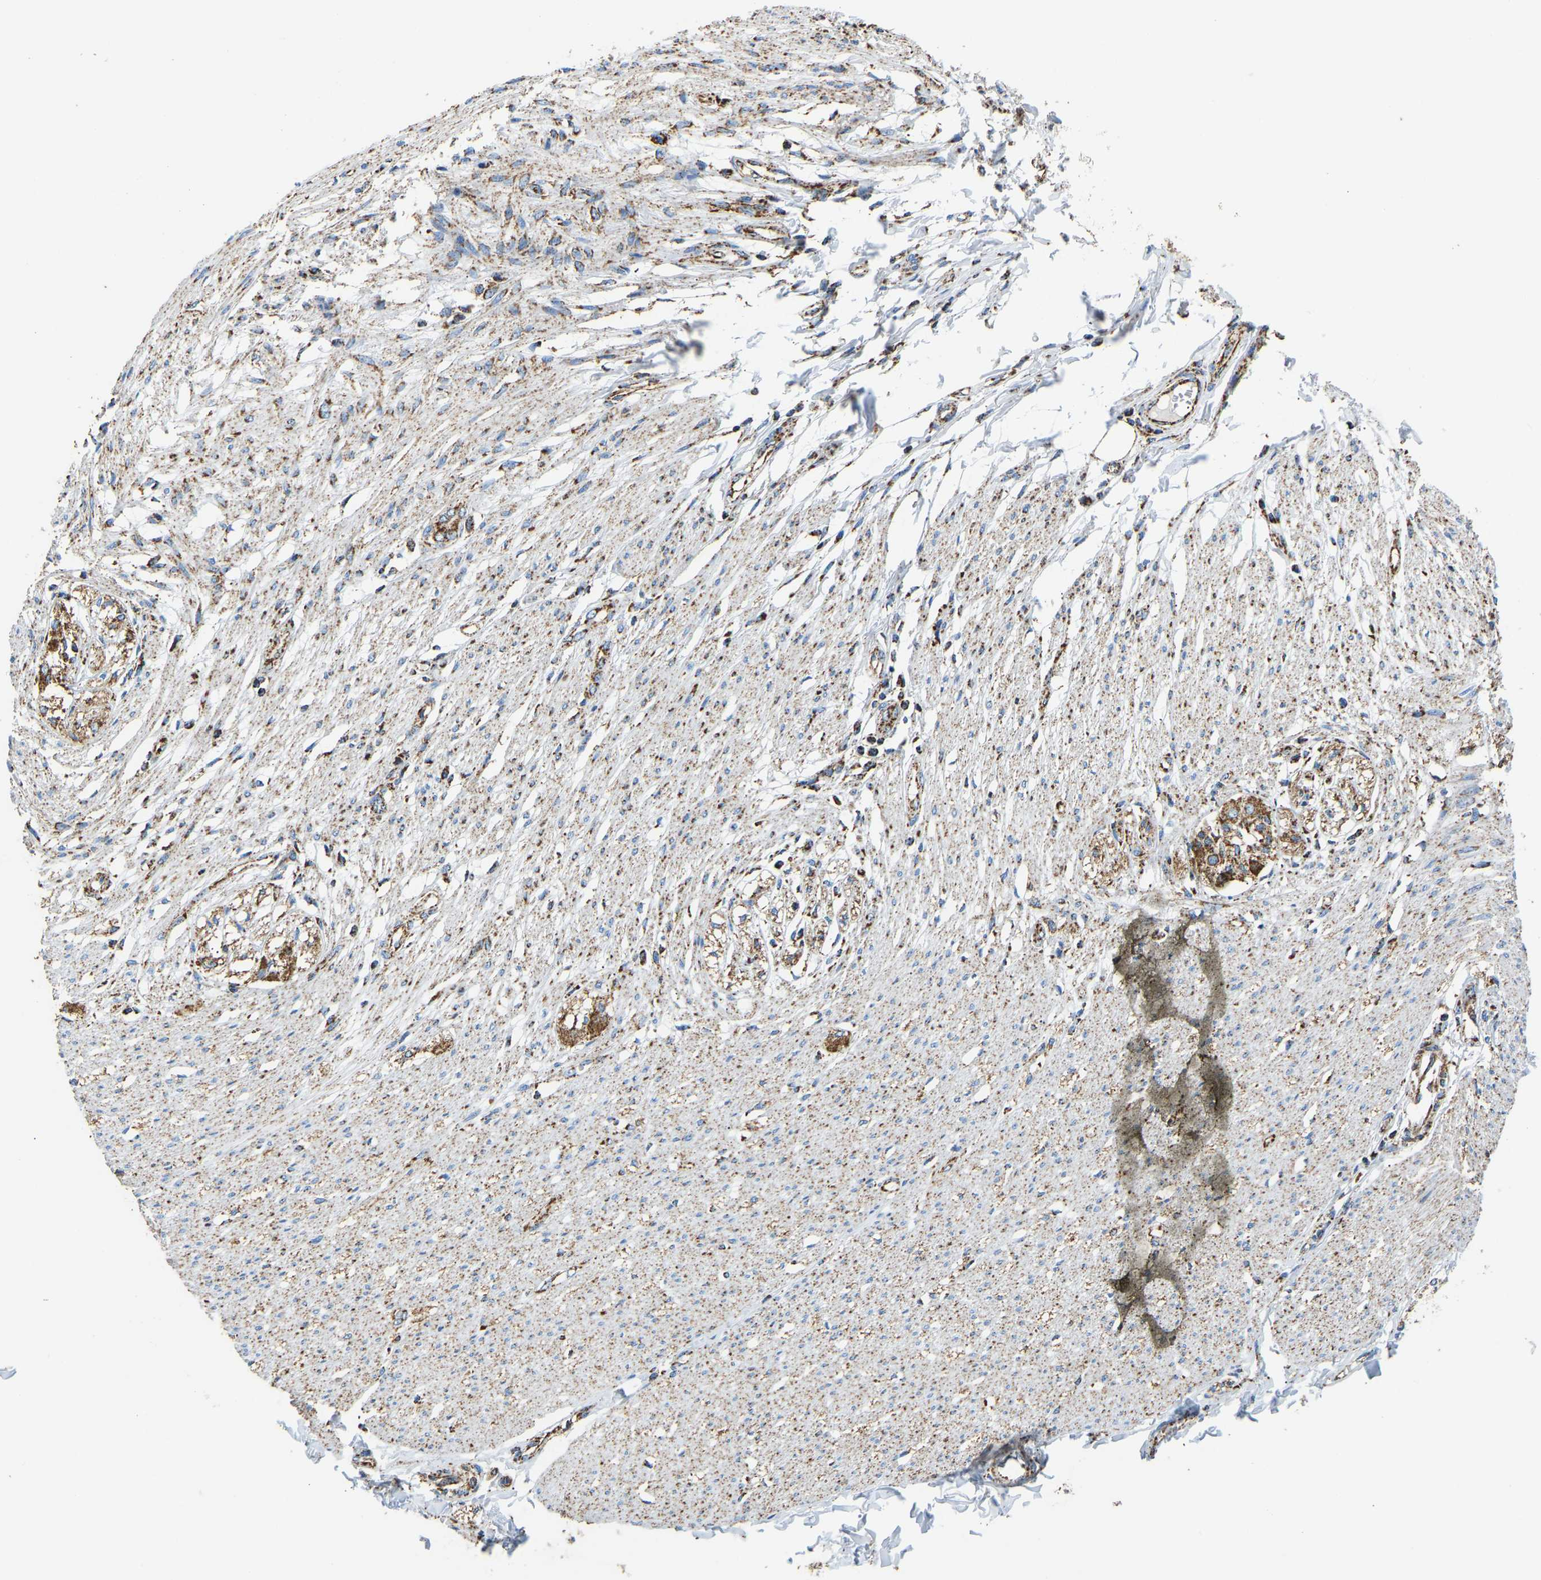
{"staining": {"intensity": "moderate", "quantity": ">75%", "location": "cytoplasmic/membranous"}, "tissue": "smooth muscle", "cell_type": "Smooth muscle cells", "image_type": "normal", "snomed": [{"axis": "morphology", "description": "Normal tissue, NOS"}, {"axis": "morphology", "description": "Adenocarcinoma, NOS"}, {"axis": "topography", "description": "Colon"}, {"axis": "topography", "description": "Peripheral nerve tissue"}], "caption": "Immunohistochemical staining of unremarkable smooth muscle exhibits medium levels of moderate cytoplasmic/membranous expression in about >75% of smooth muscle cells.", "gene": "IRX6", "patient": {"sex": "male", "age": 14}}